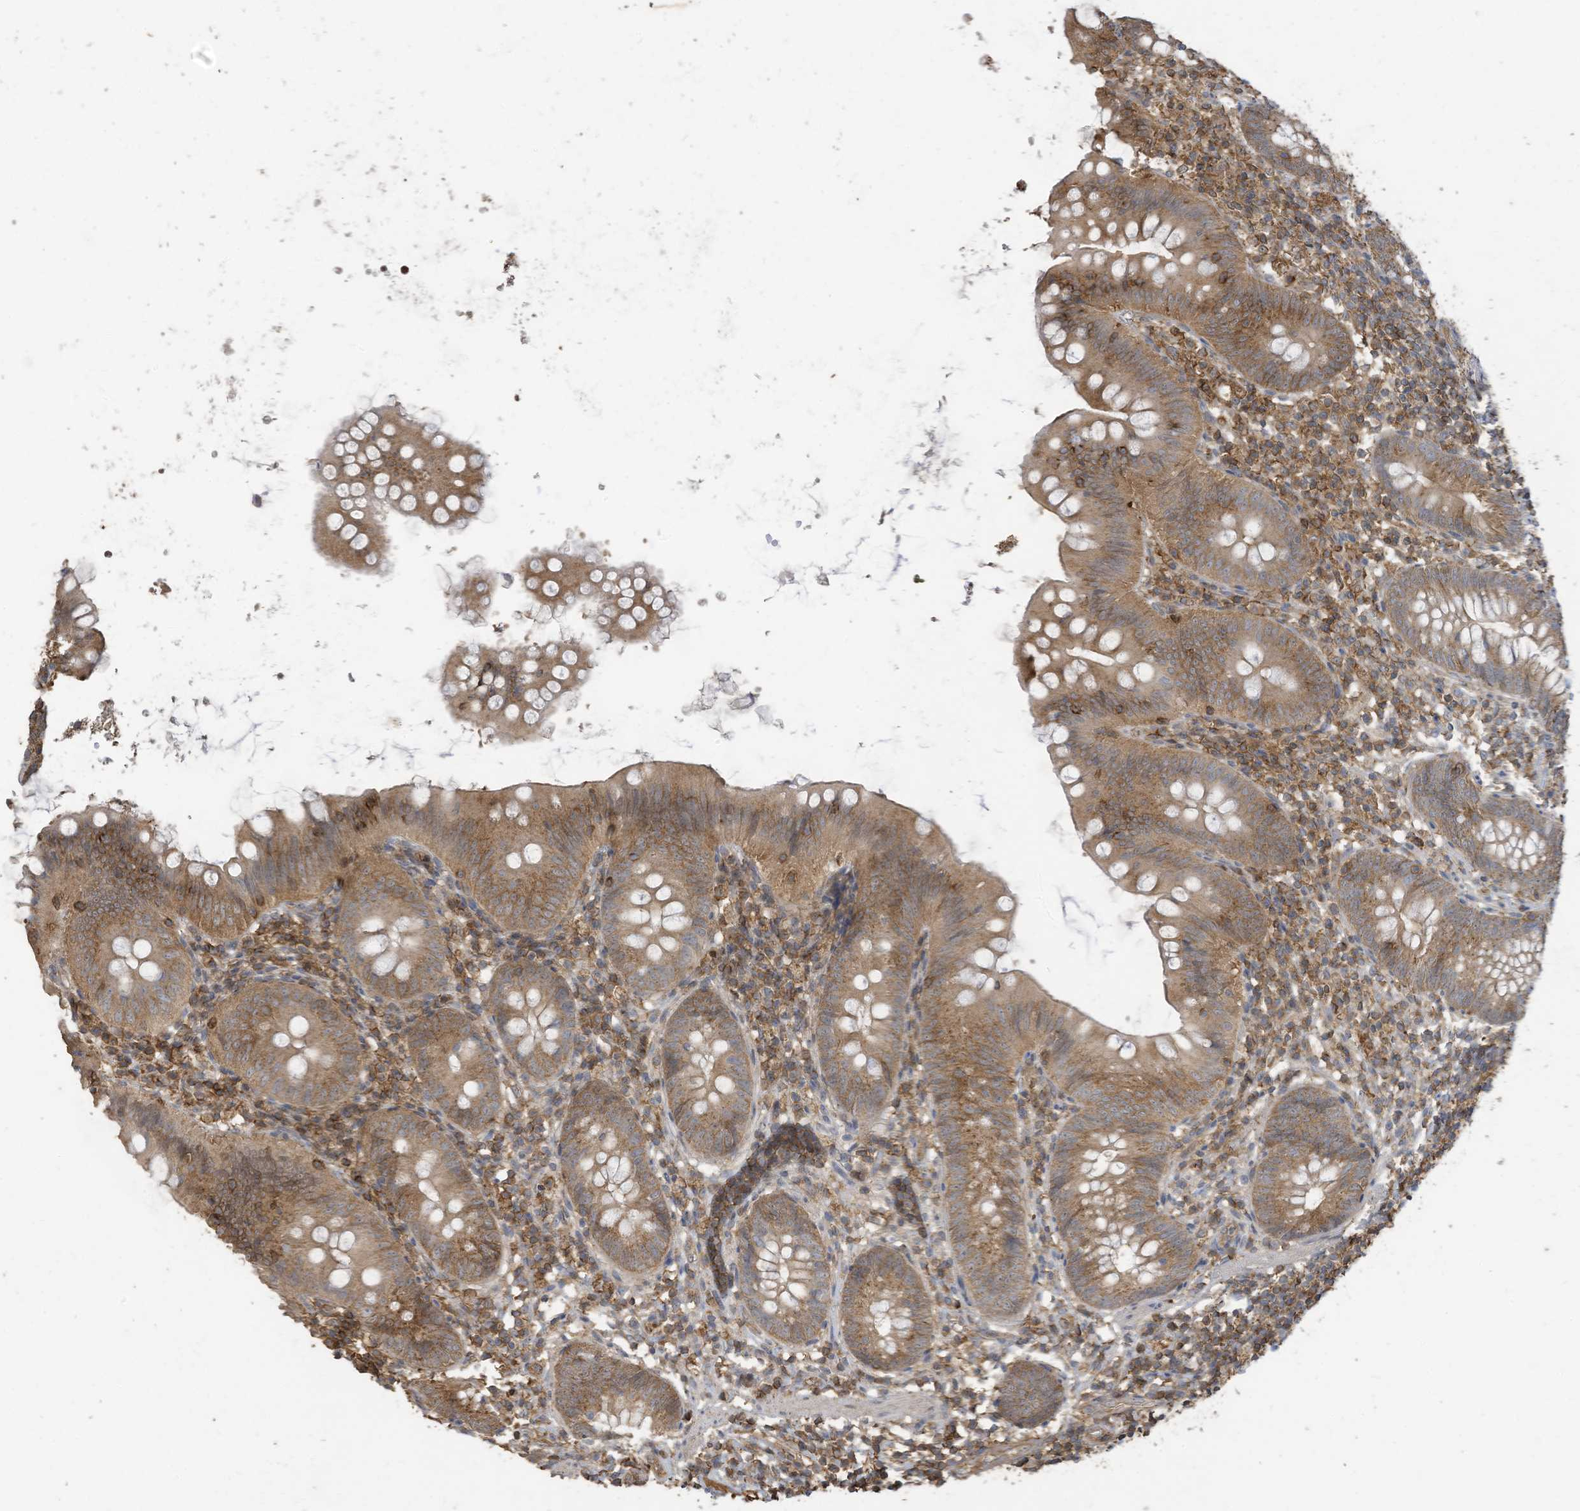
{"staining": {"intensity": "moderate", "quantity": ">75%", "location": "cytoplasmic/membranous"}, "tissue": "appendix", "cell_type": "Glandular cells", "image_type": "normal", "snomed": [{"axis": "morphology", "description": "Normal tissue, NOS"}, {"axis": "topography", "description": "Appendix"}], "caption": "Immunohistochemical staining of benign human appendix exhibits medium levels of moderate cytoplasmic/membranous positivity in approximately >75% of glandular cells. (DAB = brown stain, brightfield microscopy at high magnification).", "gene": "COX10", "patient": {"sex": "female", "age": 62}}